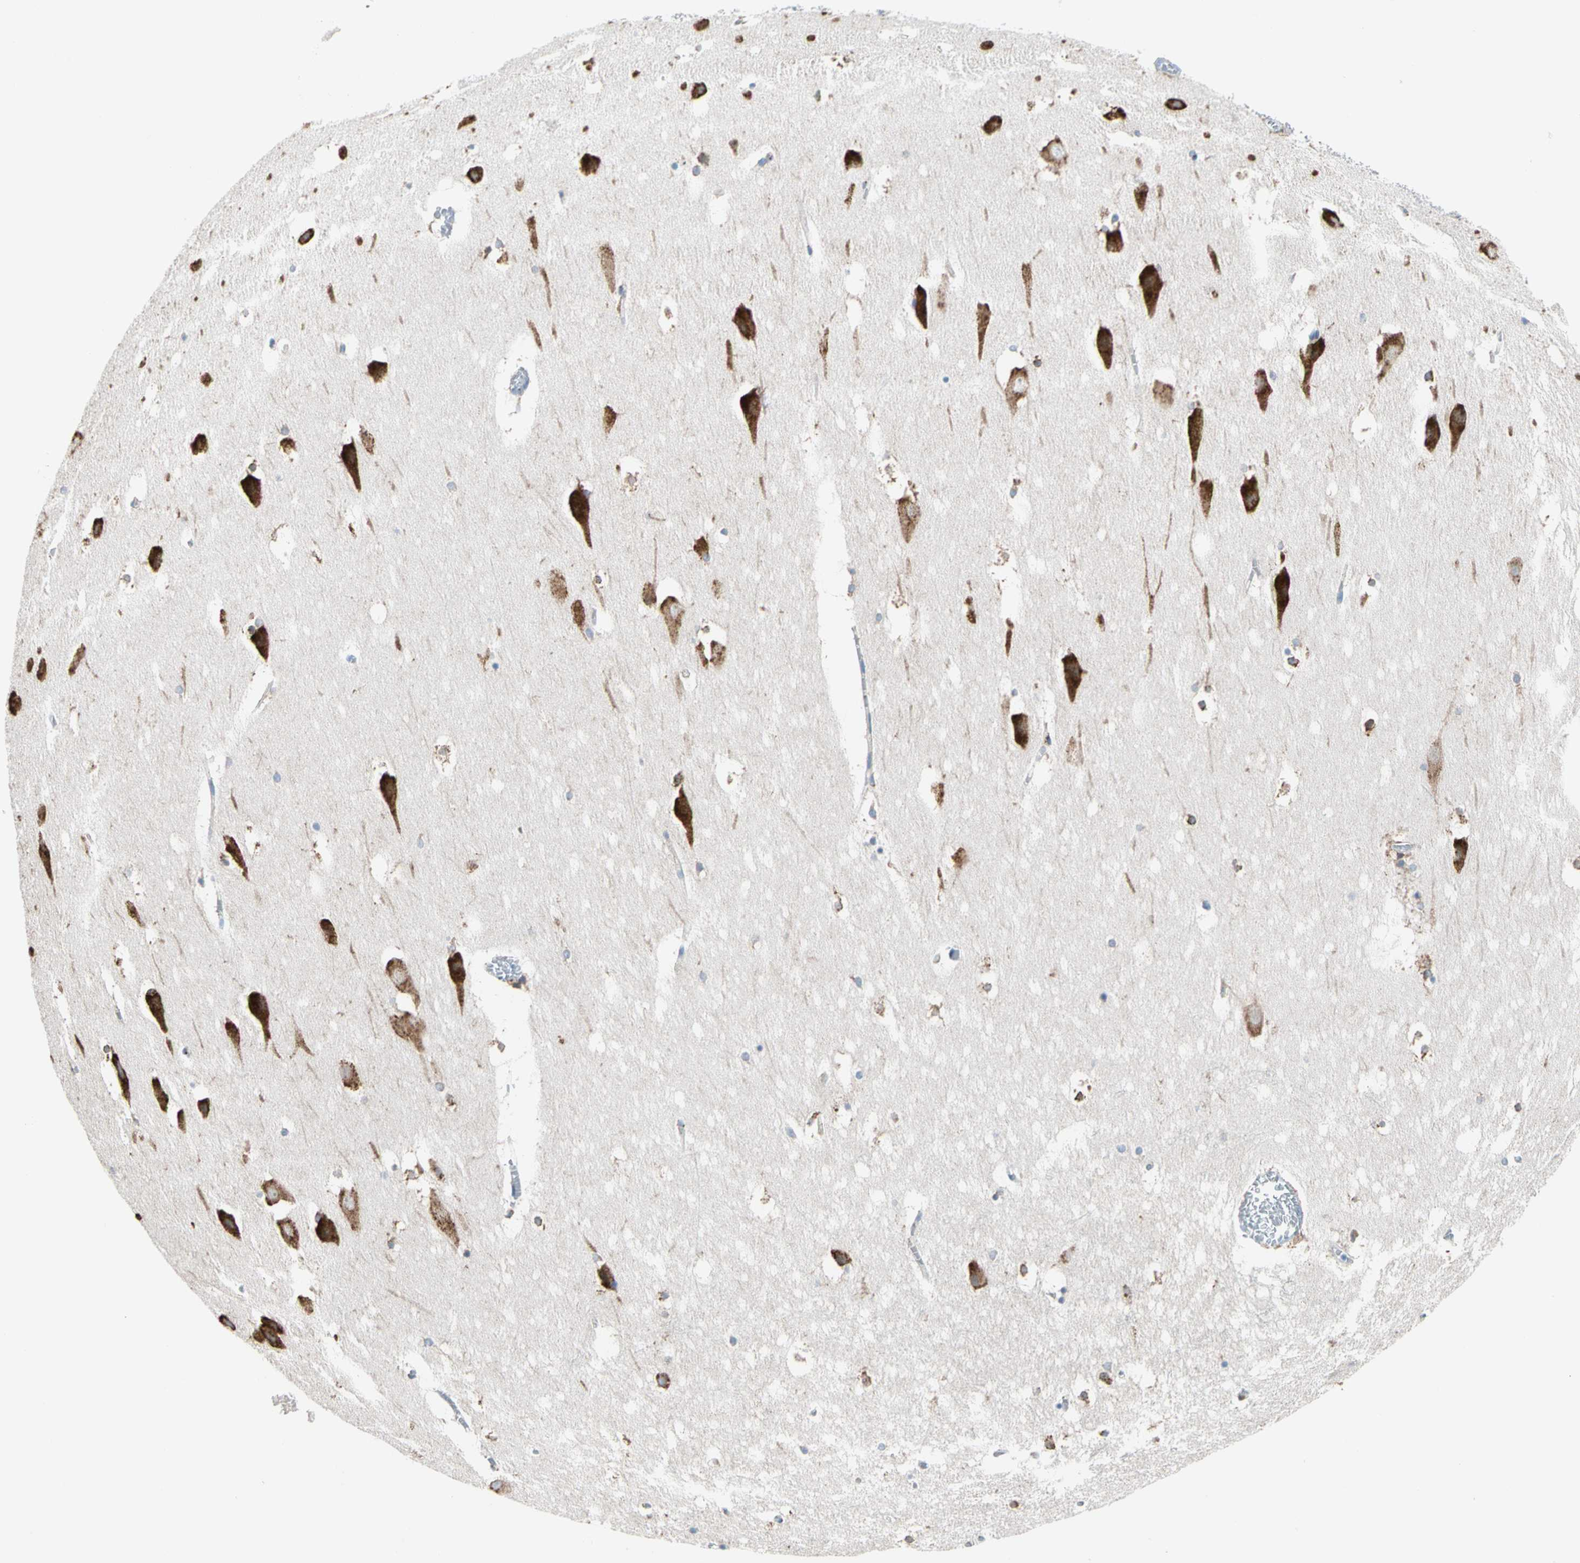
{"staining": {"intensity": "moderate", "quantity": "<25%", "location": "cytoplasmic/membranous"}, "tissue": "hippocampus", "cell_type": "Glial cells", "image_type": "normal", "snomed": [{"axis": "morphology", "description": "Normal tissue, NOS"}, {"axis": "topography", "description": "Hippocampus"}], "caption": "Immunohistochemistry (IHC) of benign hippocampus reveals low levels of moderate cytoplasmic/membranous positivity in about <25% of glial cells.", "gene": "LRPAP1", "patient": {"sex": "male", "age": 45}}